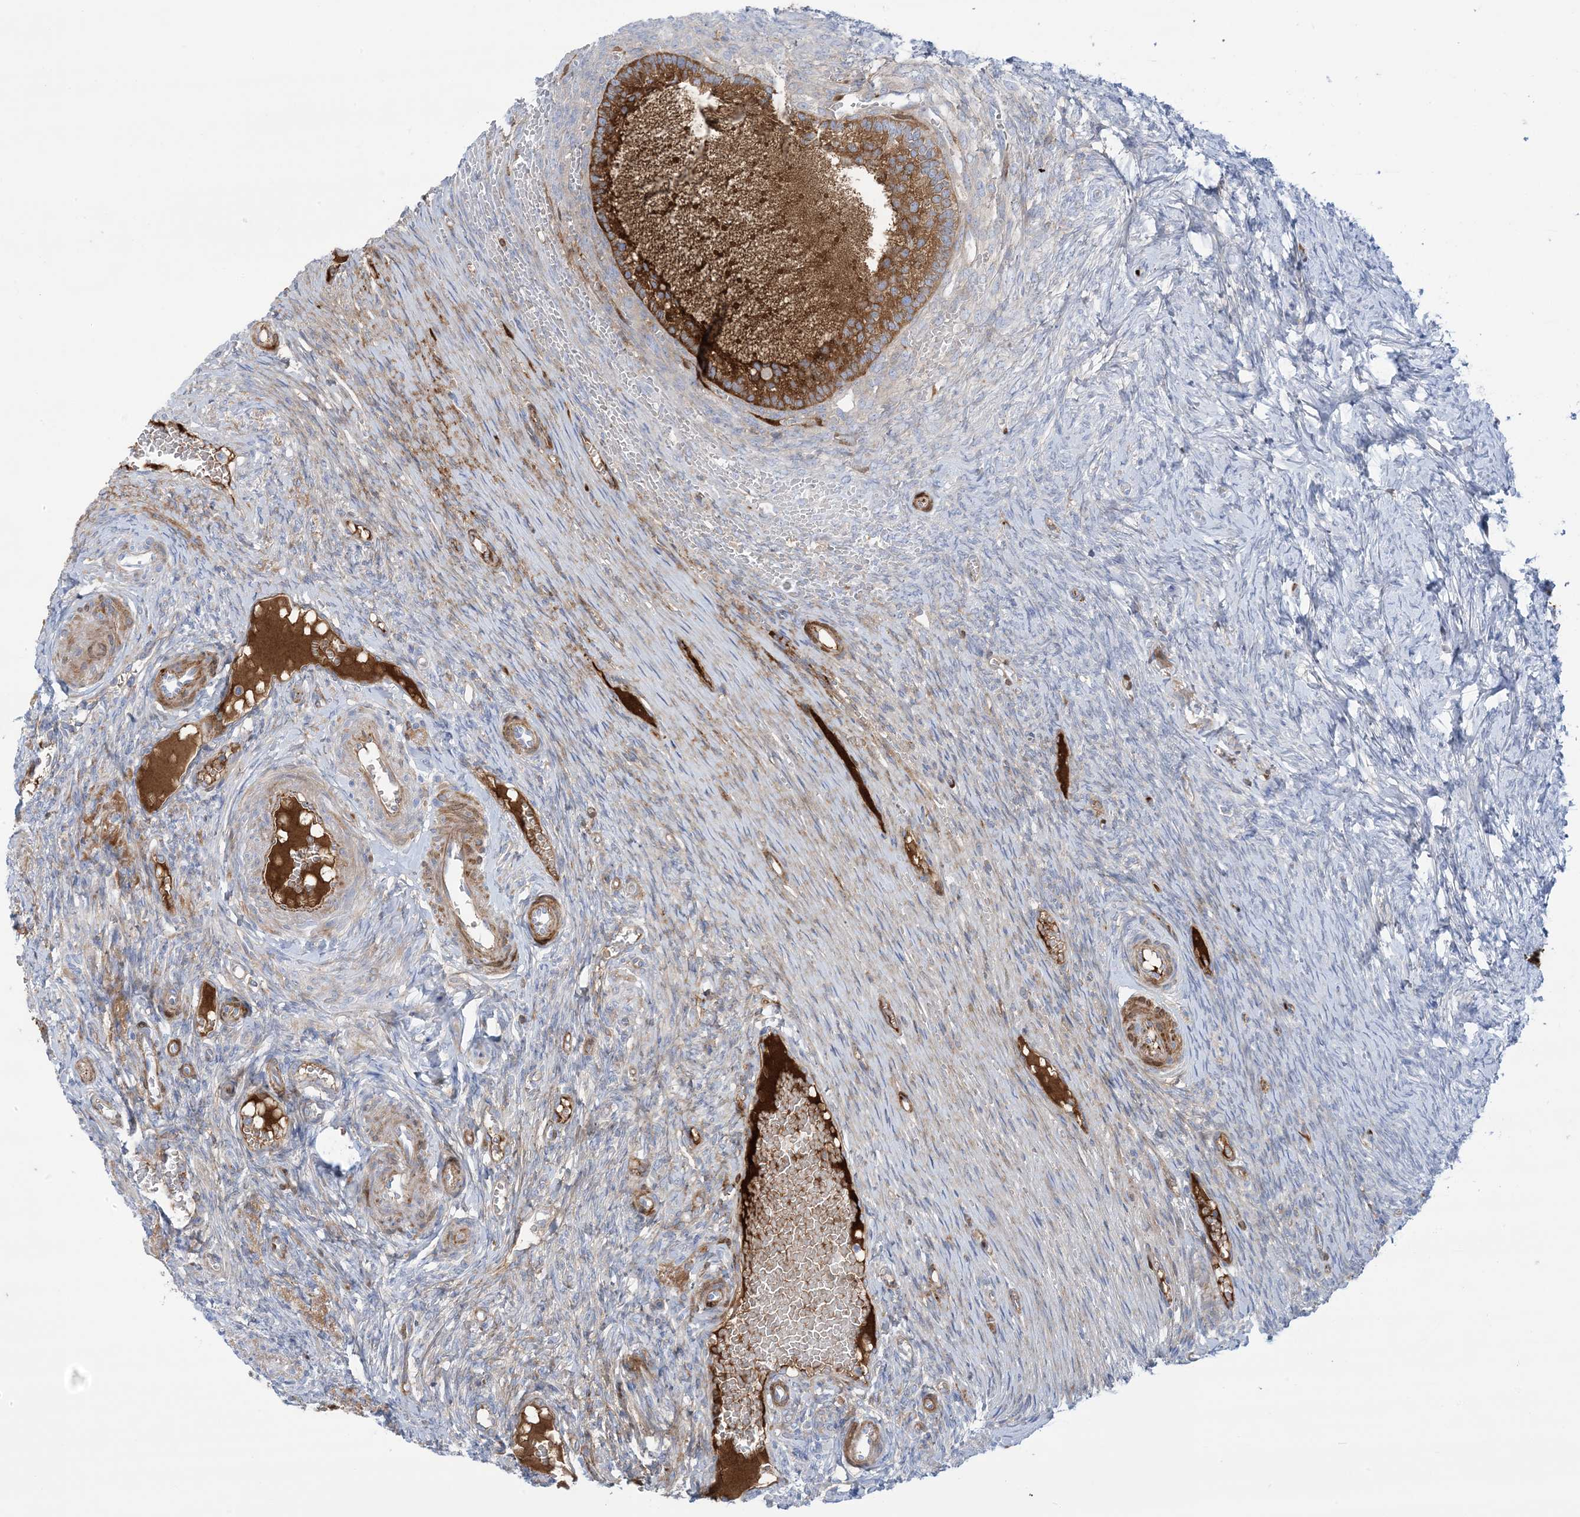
{"staining": {"intensity": "weak", "quantity": "<25%", "location": "cytoplasmic/membranous"}, "tissue": "ovary", "cell_type": "Ovarian stroma cells", "image_type": "normal", "snomed": [{"axis": "morphology", "description": "Adenocarcinoma, NOS"}, {"axis": "topography", "description": "Endometrium"}], "caption": "IHC of benign ovary exhibits no expression in ovarian stroma cells.", "gene": "ATP11C", "patient": {"sex": "female", "age": 32}}